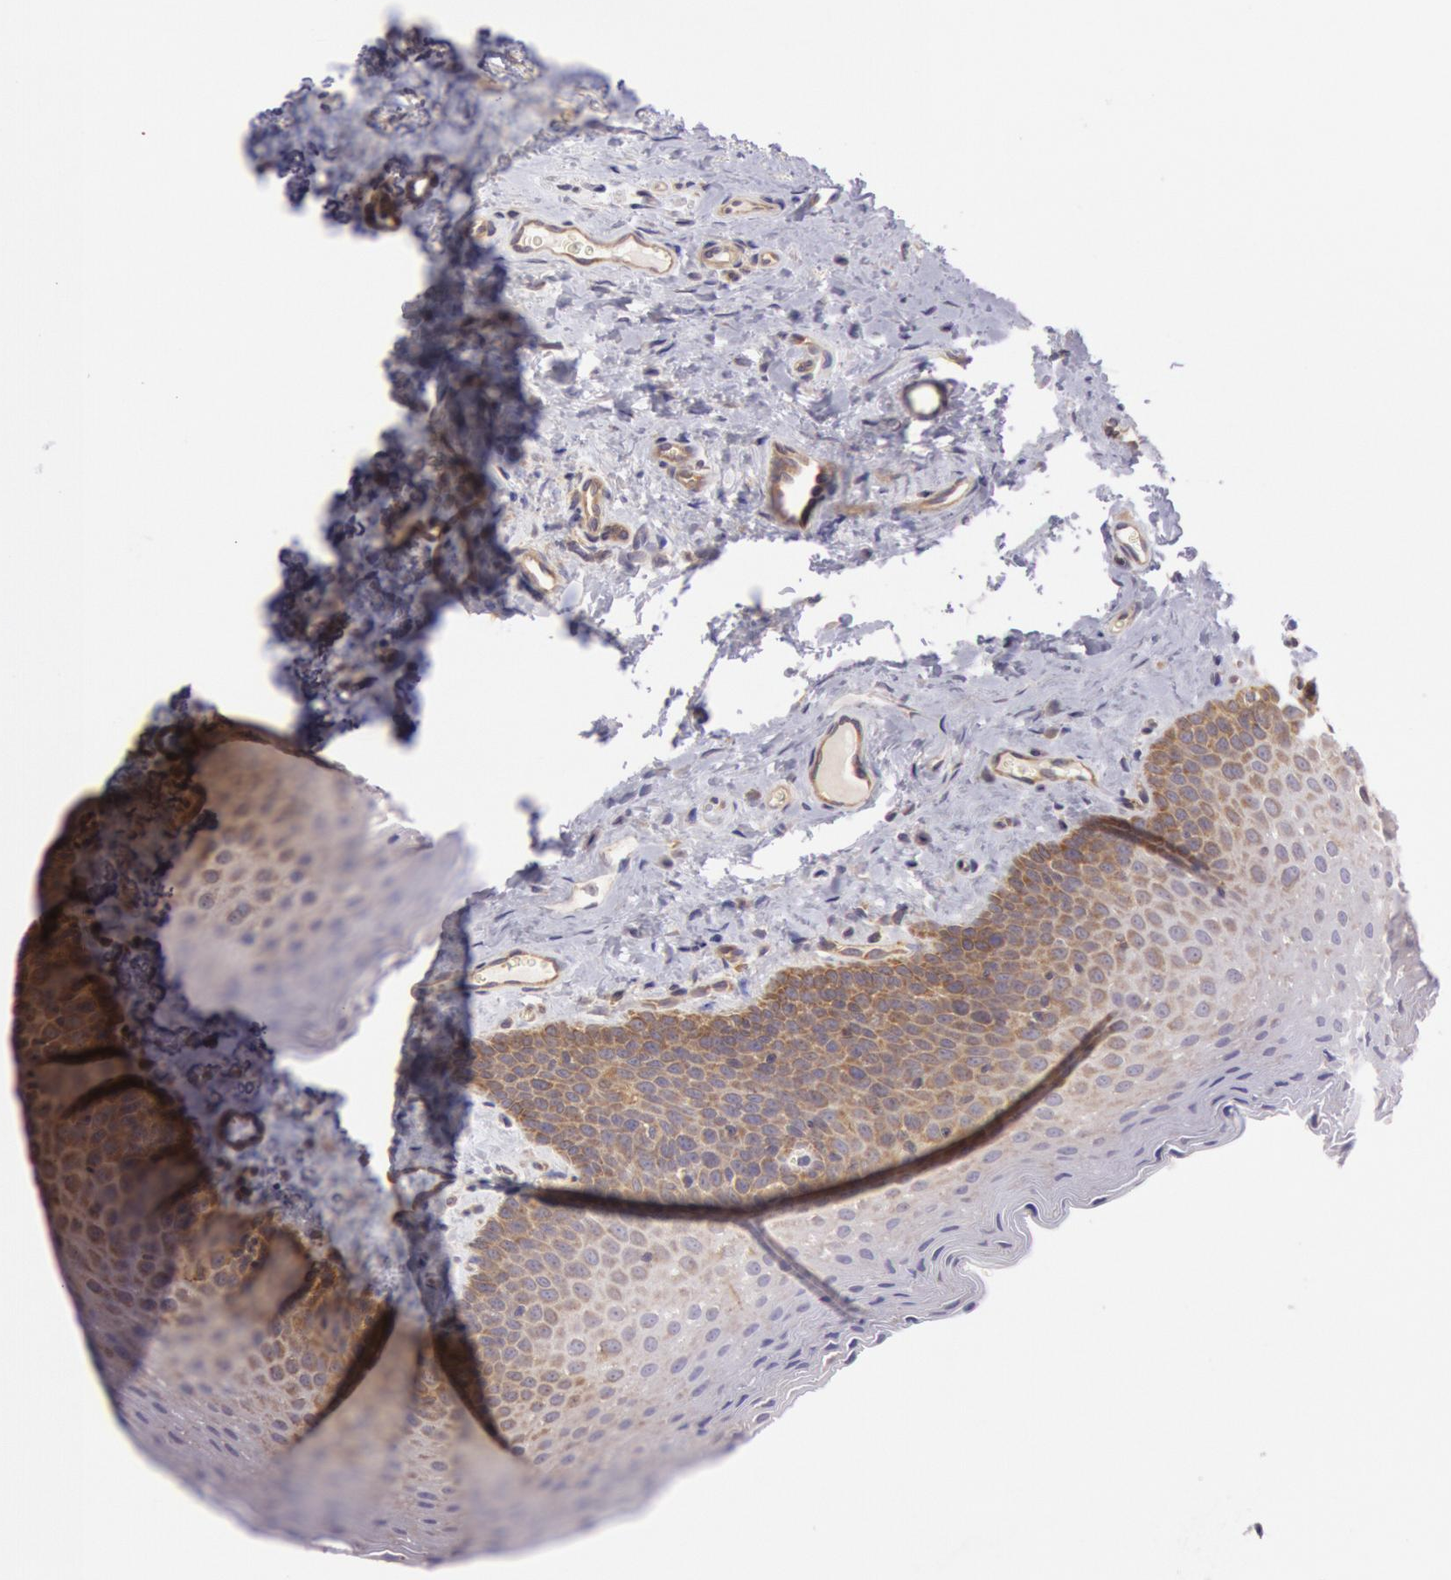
{"staining": {"intensity": "moderate", "quantity": ">75%", "location": "cytoplasmic/membranous"}, "tissue": "oral mucosa", "cell_type": "Squamous epithelial cells", "image_type": "normal", "snomed": [{"axis": "morphology", "description": "Normal tissue, NOS"}, {"axis": "topography", "description": "Oral tissue"}], "caption": "The histopathology image reveals immunohistochemical staining of benign oral mucosa. There is moderate cytoplasmic/membranous staining is appreciated in approximately >75% of squamous epithelial cells.", "gene": "CHUK", "patient": {"sex": "male", "age": 20}}